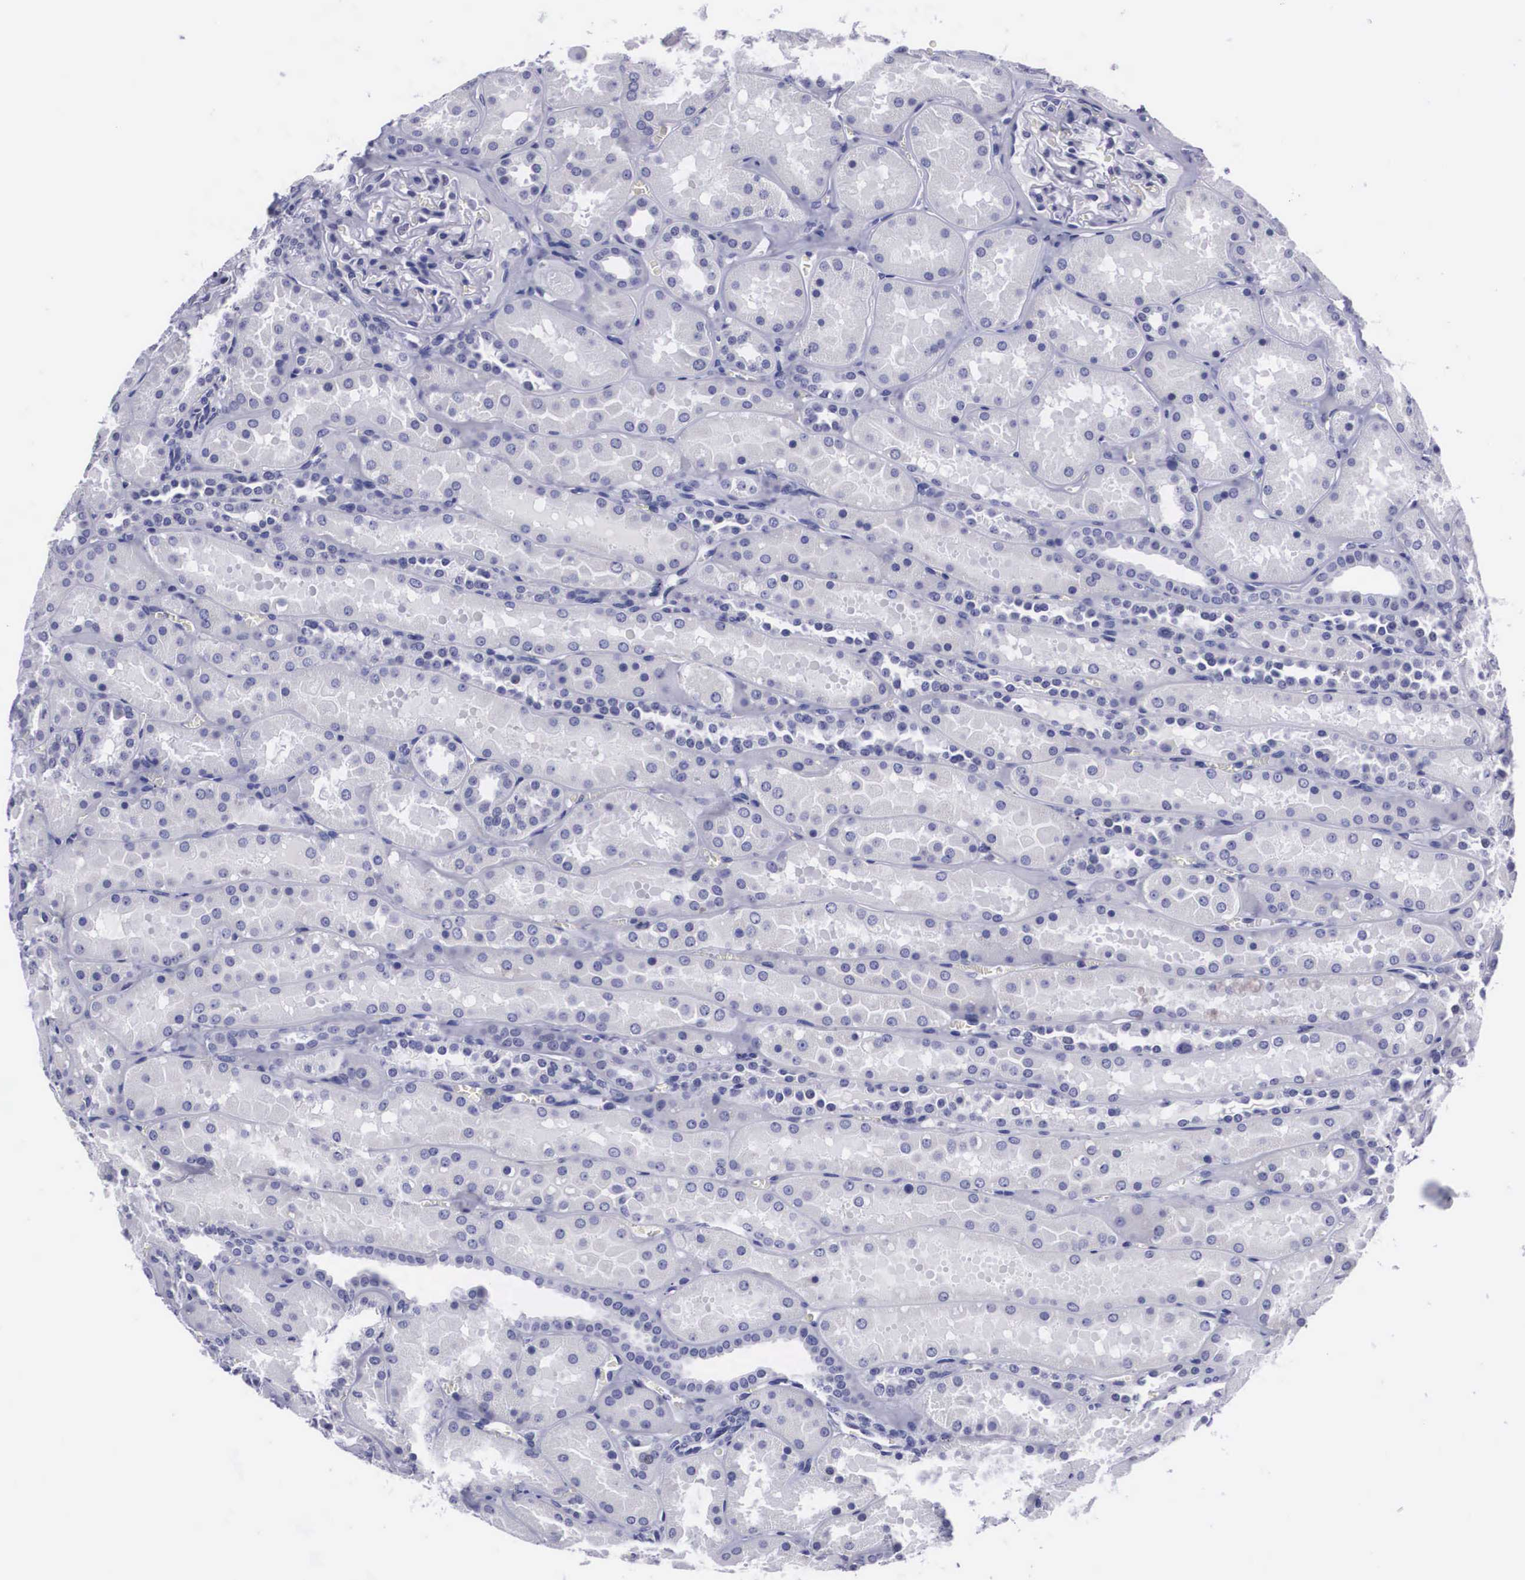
{"staining": {"intensity": "negative", "quantity": "none", "location": "none"}, "tissue": "kidney", "cell_type": "Cells in glomeruli", "image_type": "normal", "snomed": [{"axis": "morphology", "description": "Normal tissue, NOS"}, {"axis": "topography", "description": "Kidney"}], "caption": "Unremarkable kidney was stained to show a protein in brown. There is no significant expression in cells in glomeruli. (DAB (3,3'-diaminobenzidine) IHC with hematoxylin counter stain).", "gene": "C22orf31", "patient": {"sex": "female", "age": 52}}